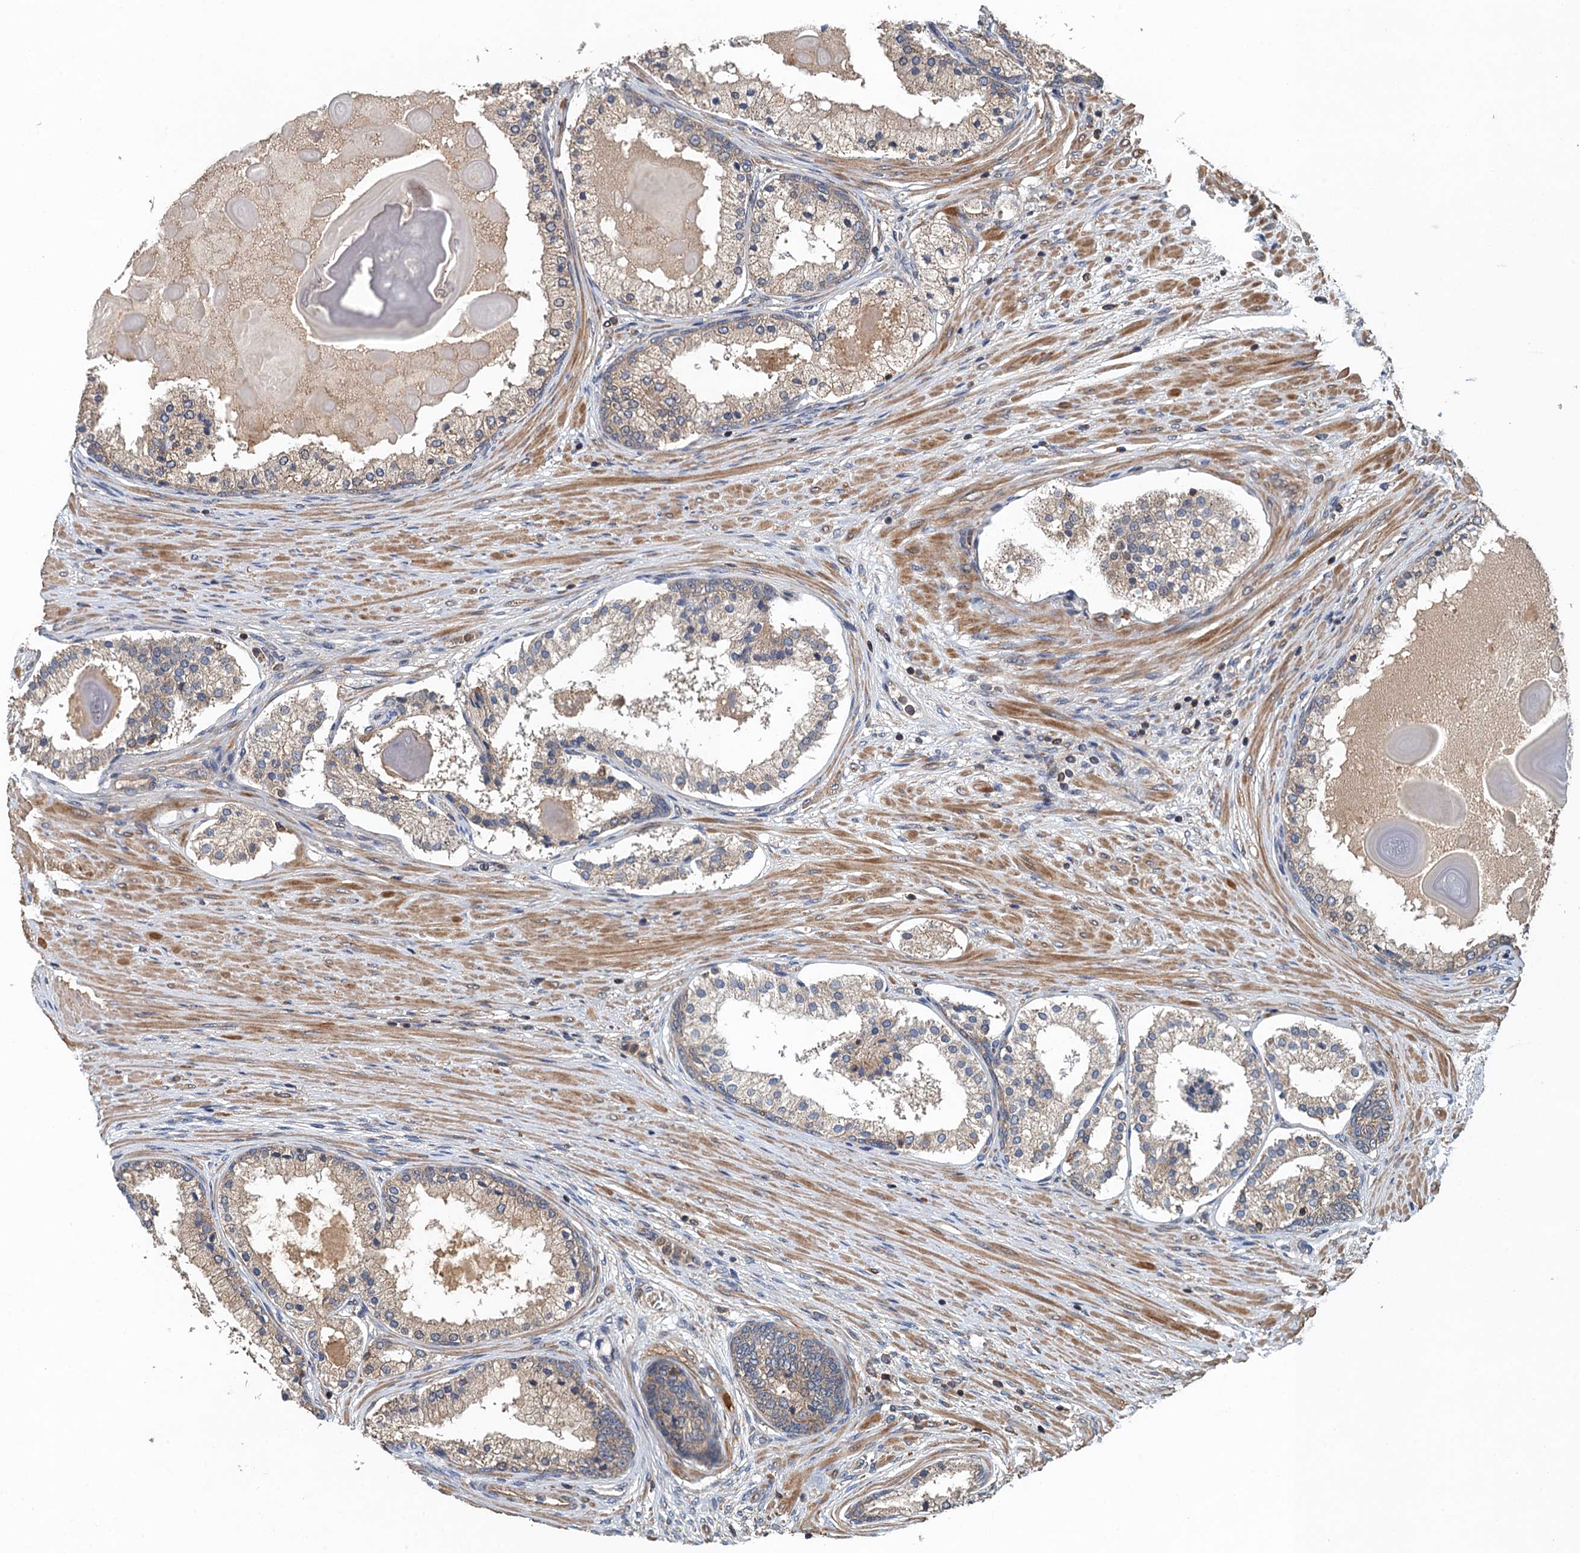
{"staining": {"intensity": "weak", "quantity": "25%-75%", "location": "cytoplasmic/membranous"}, "tissue": "prostate cancer", "cell_type": "Tumor cells", "image_type": "cancer", "snomed": [{"axis": "morphology", "description": "Adenocarcinoma, Low grade"}, {"axis": "topography", "description": "Prostate"}], "caption": "This histopathology image shows immunohistochemistry staining of adenocarcinoma (low-grade) (prostate), with low weak cytoplasmic/membranous positivity in approximately 25%-75% of tumor cells.", "gene": "BORCS5", "patient": {"sex": "male", "age": 59}}